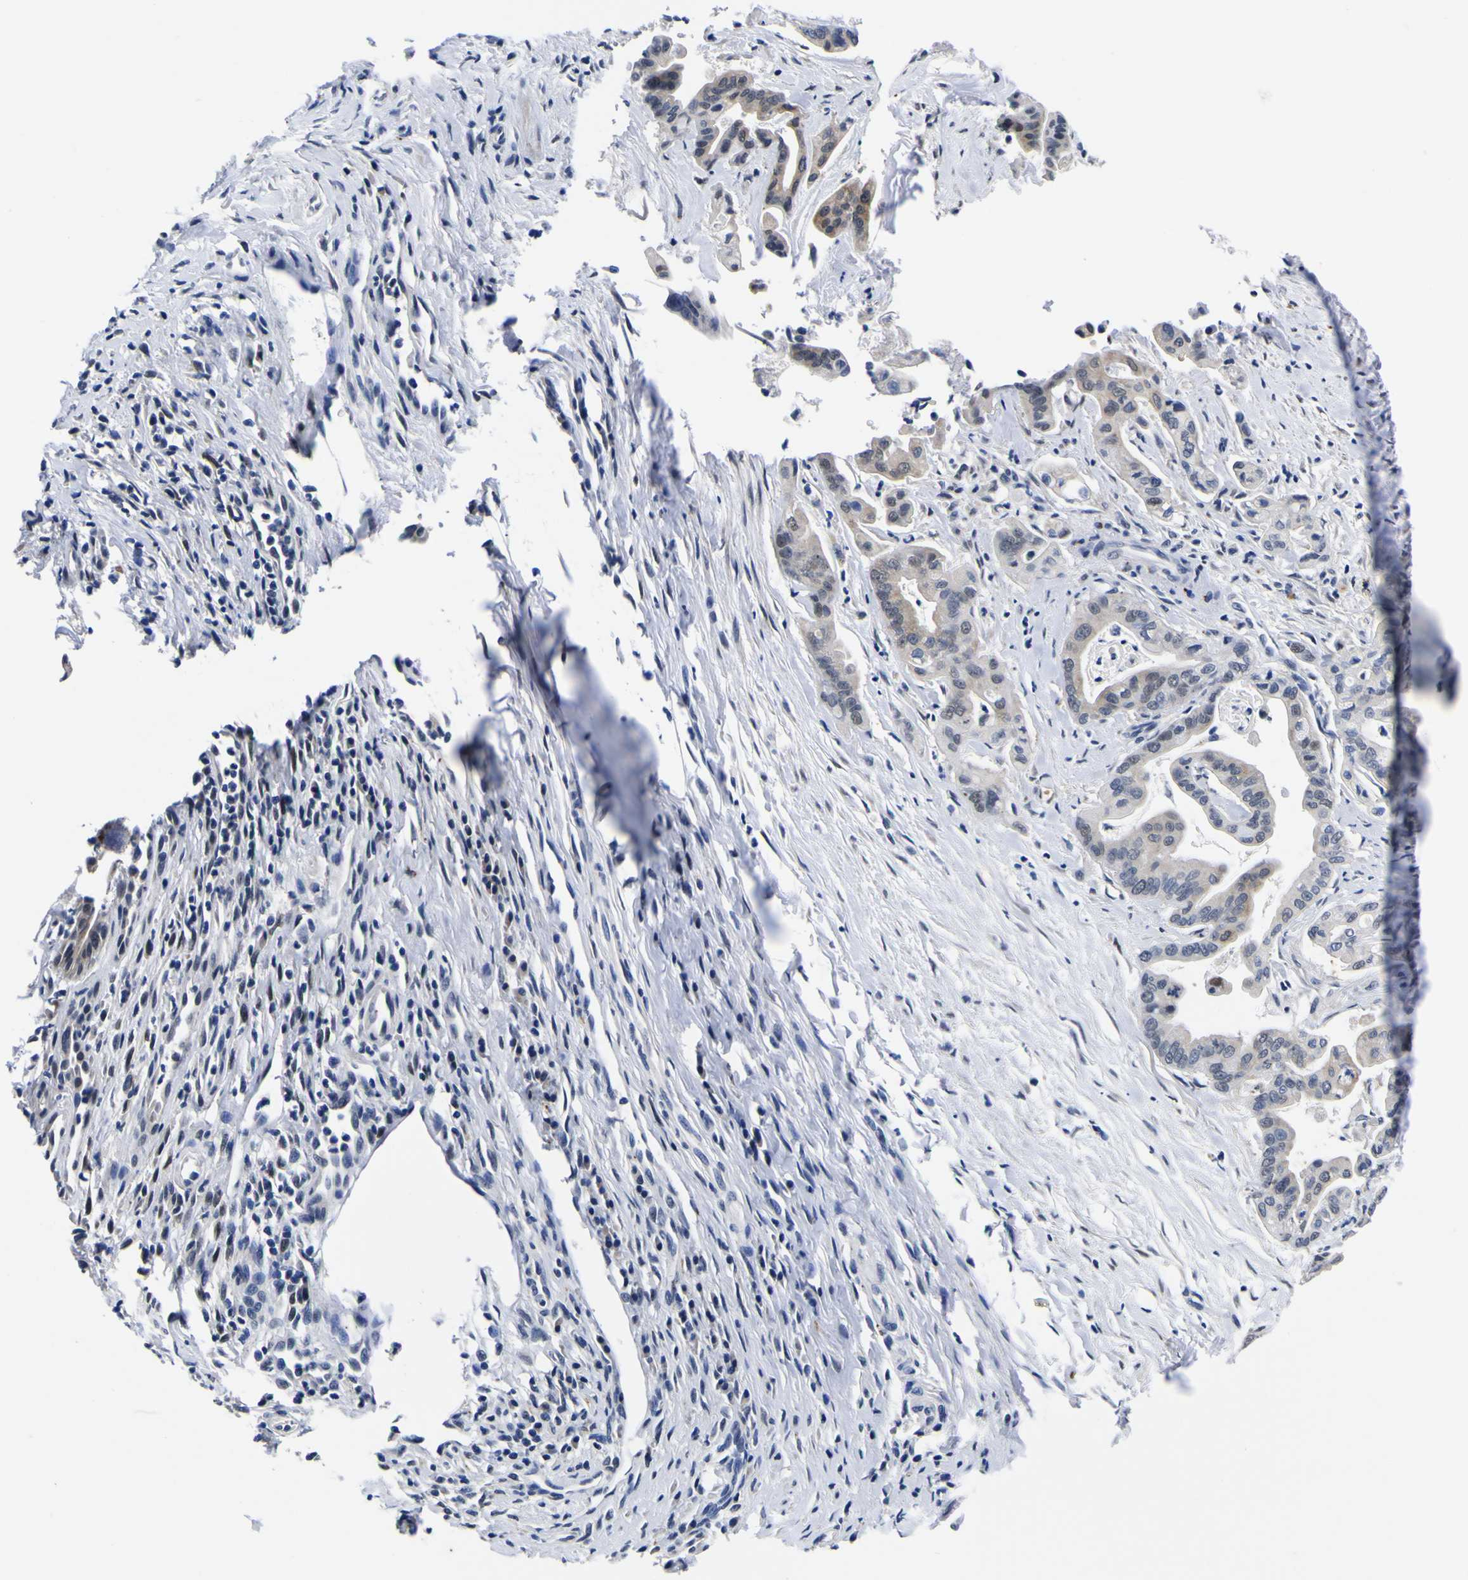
{"staining": {"intensity": "moderate", "quantity": "25%-75%", "location": "cytoplasmic/membranous"}, "tissue": "pancreatic cancer", "cell_type": "Tumor cells", "image_type": "cancer", "snomed": [{"axis": "morphology", "description": "Adenocarcinoma, NOS"}, {"axis": "topography", "description": "Pancreas"}], "caption": "Brown immunohistochemical staining in human pancreatic cancer (adenocarcinoma) displays moderate cytoplasmic/membranous expression in about 25%-75% of tumor cells.", "gene": "IGFLR1", "patient": {"sex": "female", "age": 75}}